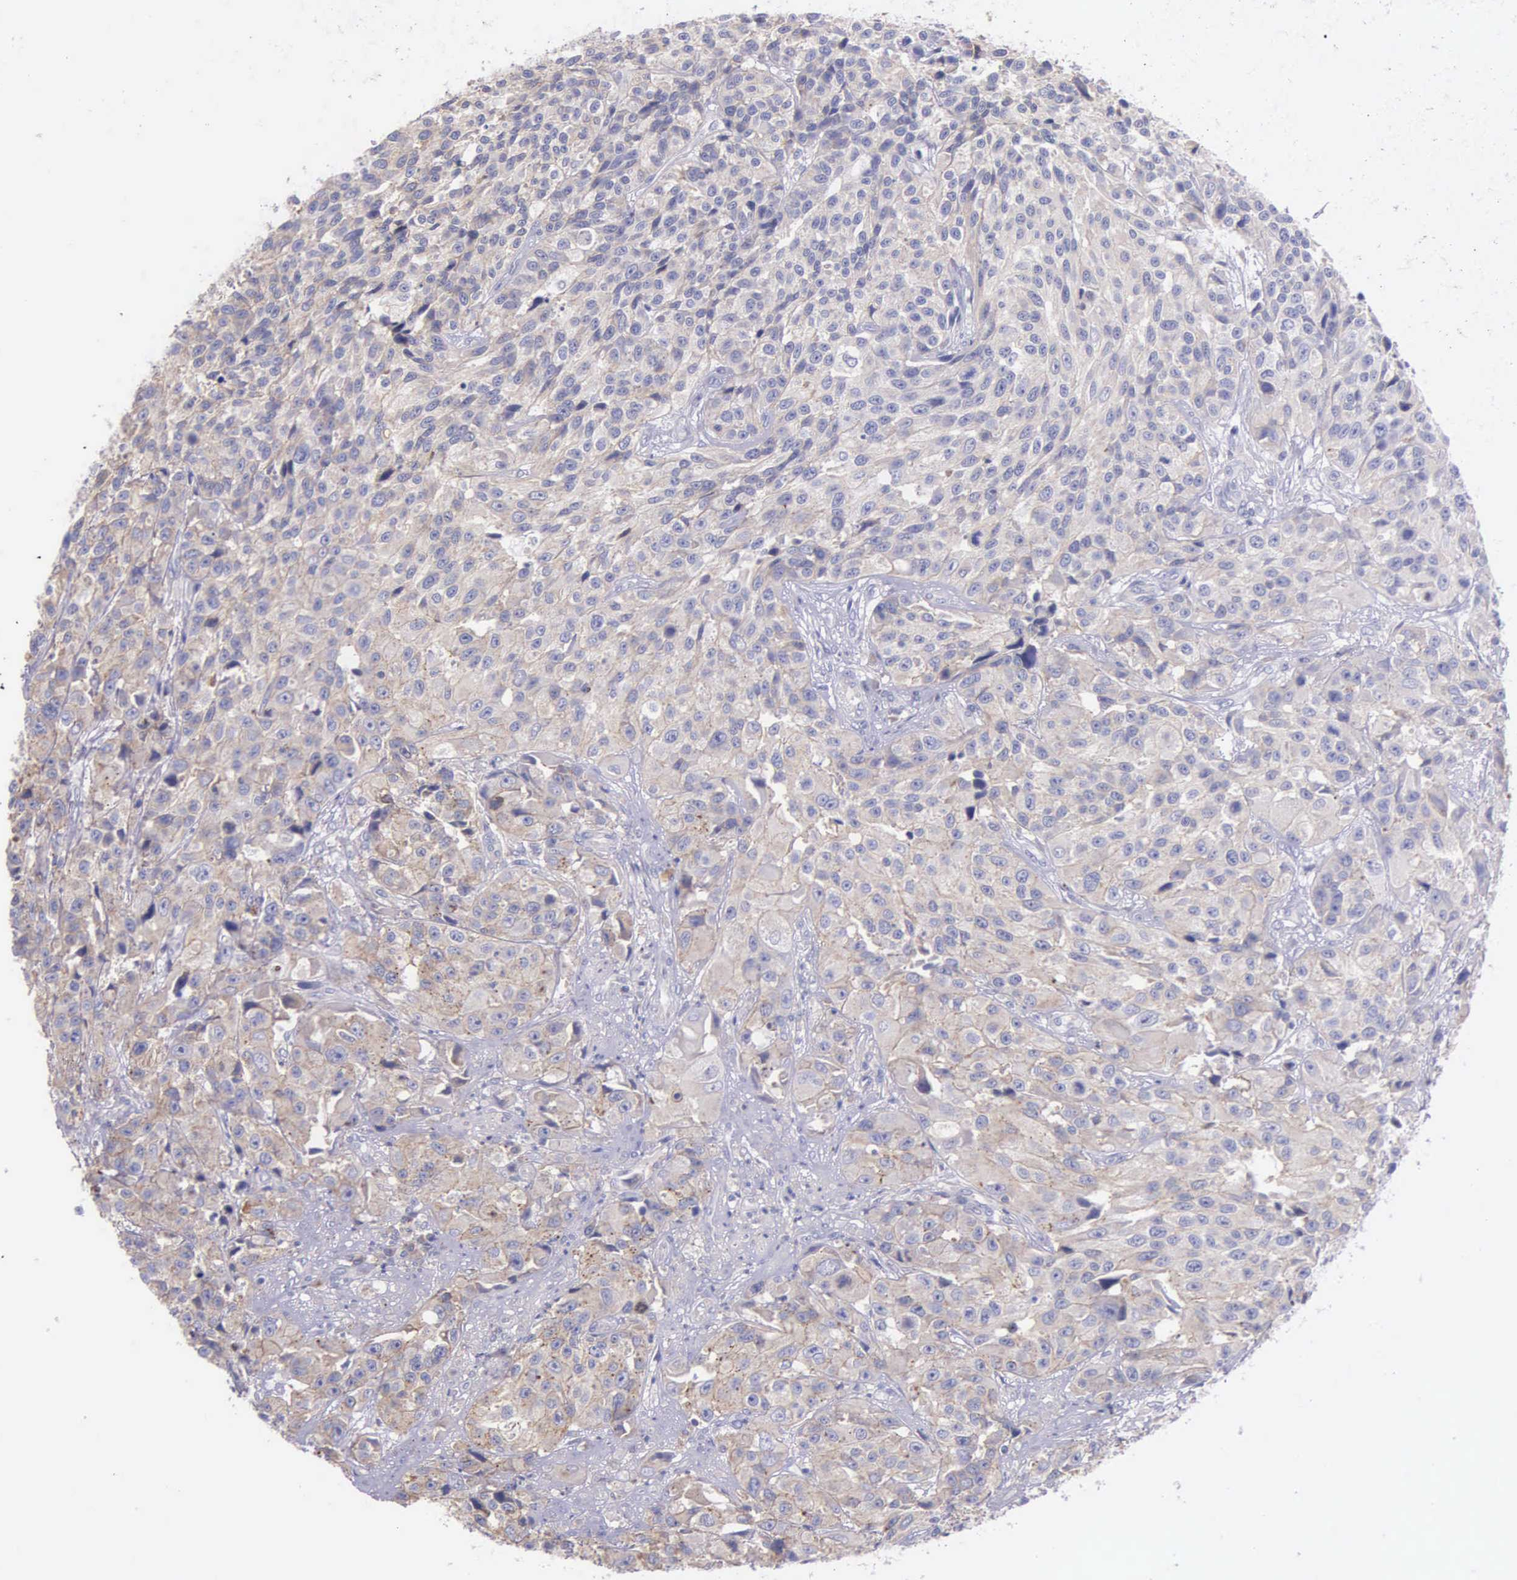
{"staining": {"intensity": "weak", "quantity": ">75%", "location": "cytoplasmic/membranous"}, "tissue": "urothelial cancer", "cell_type": "Tumor cells", "image_type": "cancer", "snomed": [{"axis": "morphology", "description": "Urothelial carcinoma, High grade"}, {"axis": "topography", "description": "Urinary bladder"}], "caption": "High-grade urothelial carcinoma stained for a protein (brown) shows weak cytoplasmic/membranous positive positivity in approximately >75% of tumor cells.", "gene": "MIA2", "patient": {"sex": "female", "age": 81}}